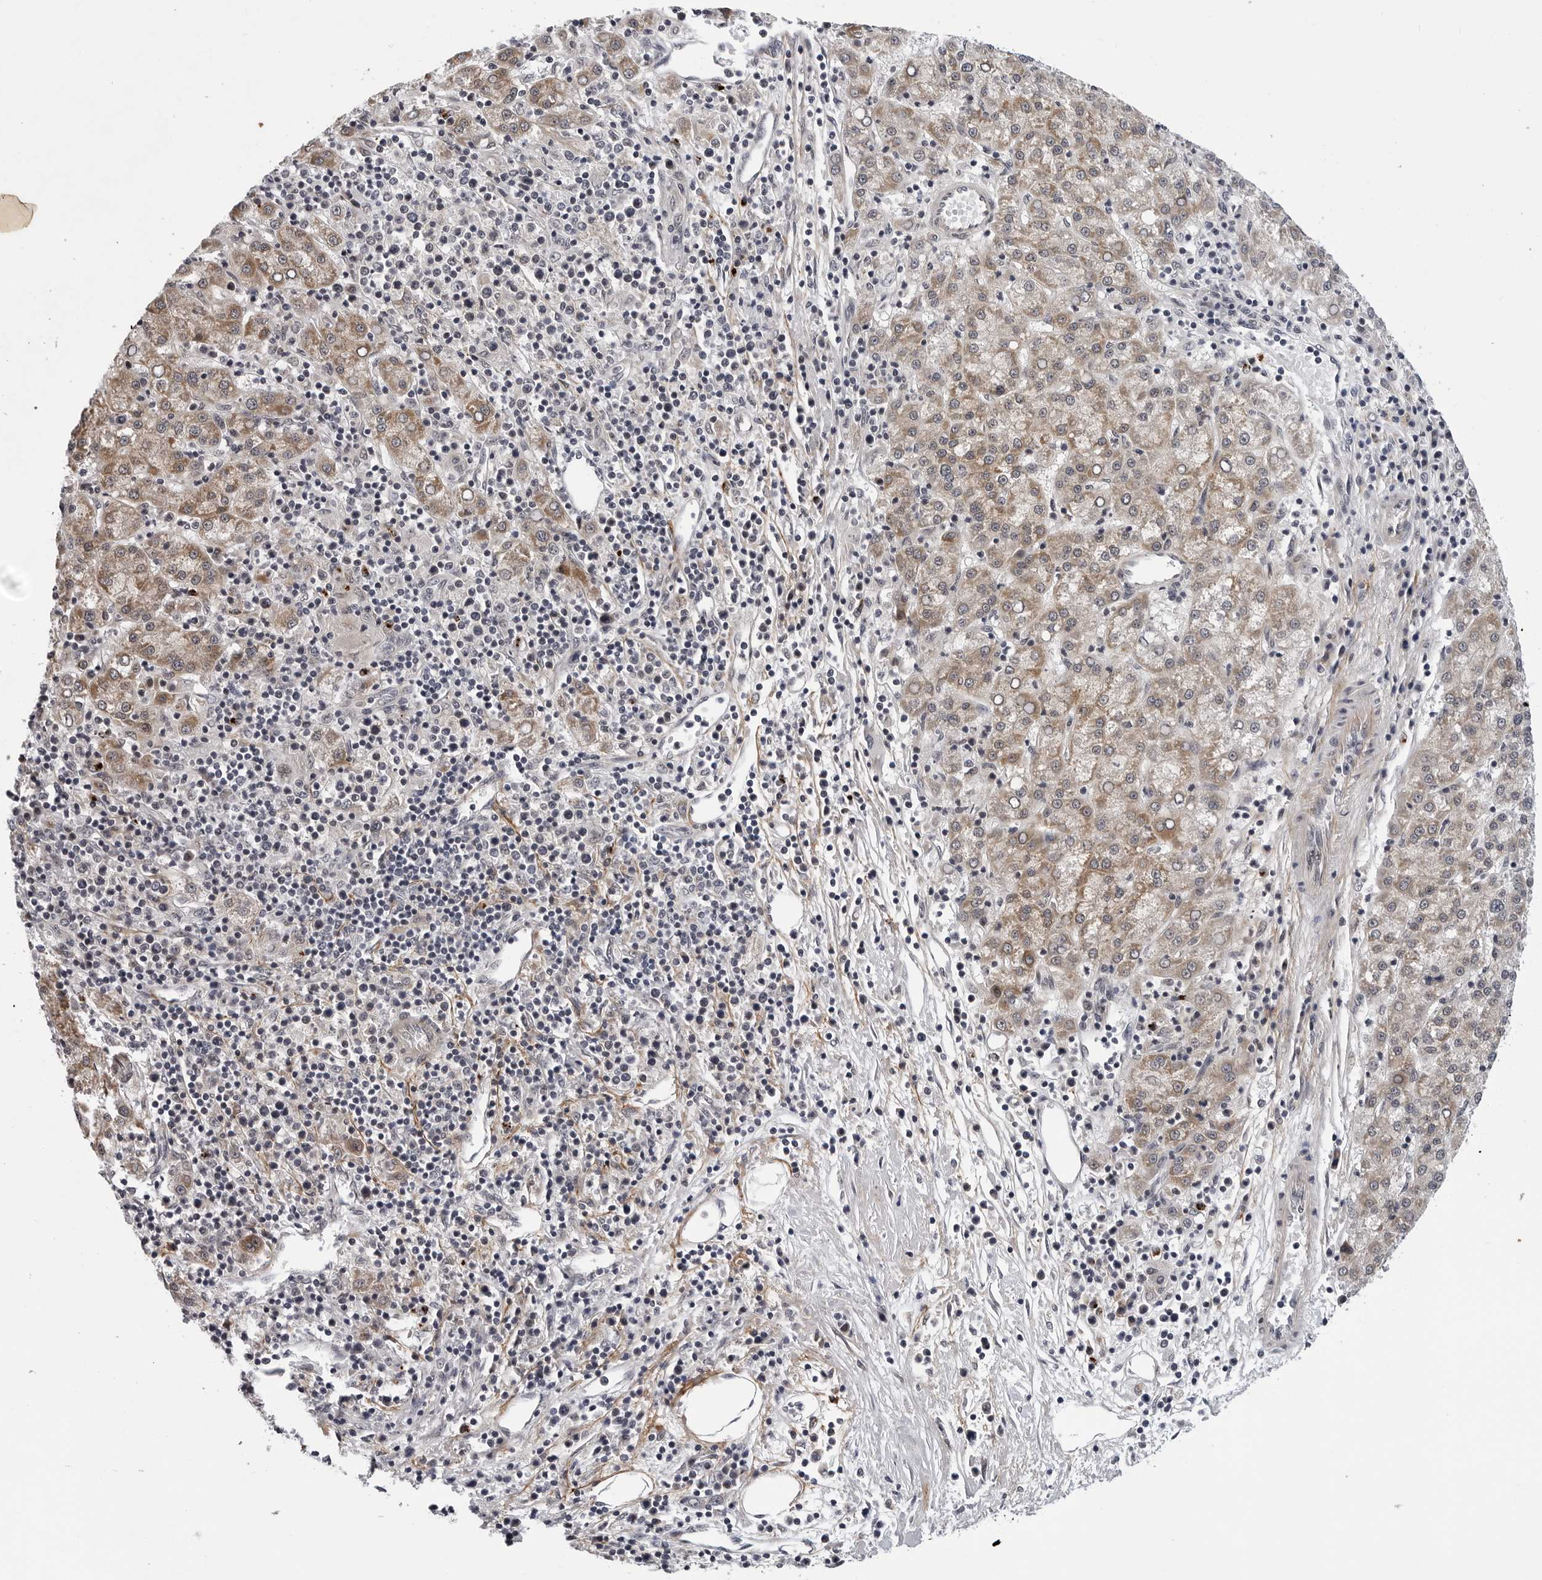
{"staining": {"intensity": "moderate", "quantity": ">75%", "location": "cytoplasmic/membranous"}, "tissue": "liver cancer", "cell_type": "Tumor cells", "image_type": "cancer", "snomed": [{"axis": "morphology", "description": "Carcinoma, Hepatocellular, NOS"}, {"axis": "topography", "description": "Liver"}], "caption": "Immunohistochemical staining of human hepatocellular carcinoma (liver) demonstrates medium levels of moderate cytoplasmic/membranous positivity in approximately >75% of tumor cells. (IHC, brightfield microscopy, high magnification).", "gene": "KIAA1614", "patient": {"sex": "female", "age": 58}}